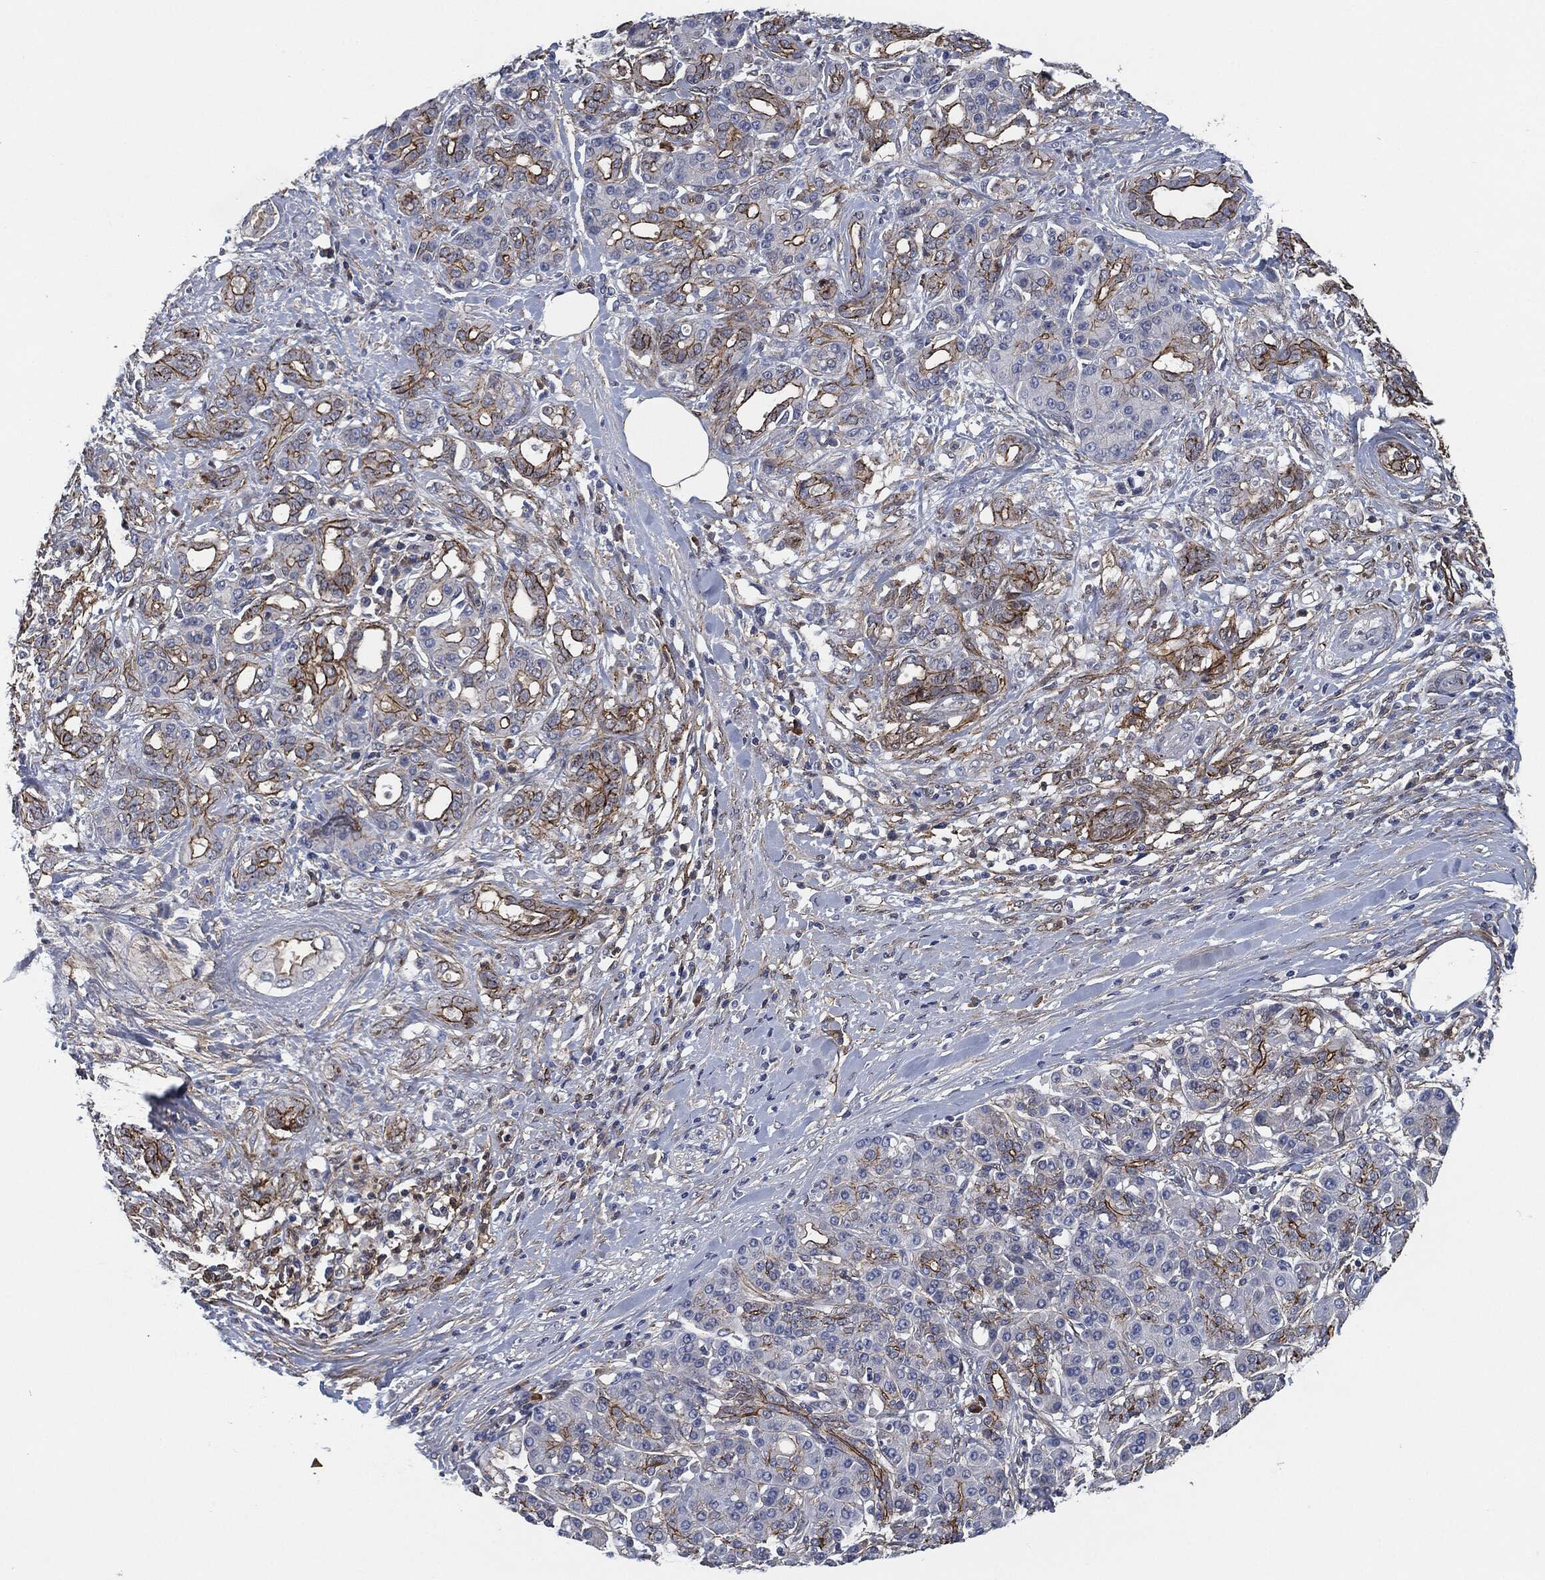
{"staining": {"intensity": "strong", "quantity": "<25%", "location": "cytoplasmic/membranous"}, "tissue": "pancreatic cancer", "cell_type": "Tumor cells", "image_type": "cancer", "snomed": [{"axis": "morphology", "description": "Adenocarcinoma, NOS"}, {"axis": "topography", "description": "Pancreas"}], "caption": "High-power microscopy captured an immunohistochemistry (IHC) image of pancreatic adenocarcinoma, revealing strong cytoplasmic/membranous expression in approximately <25% of tumor cells.", "gene": "SVIL", "patient": {"sex": "female", "age": 56}}